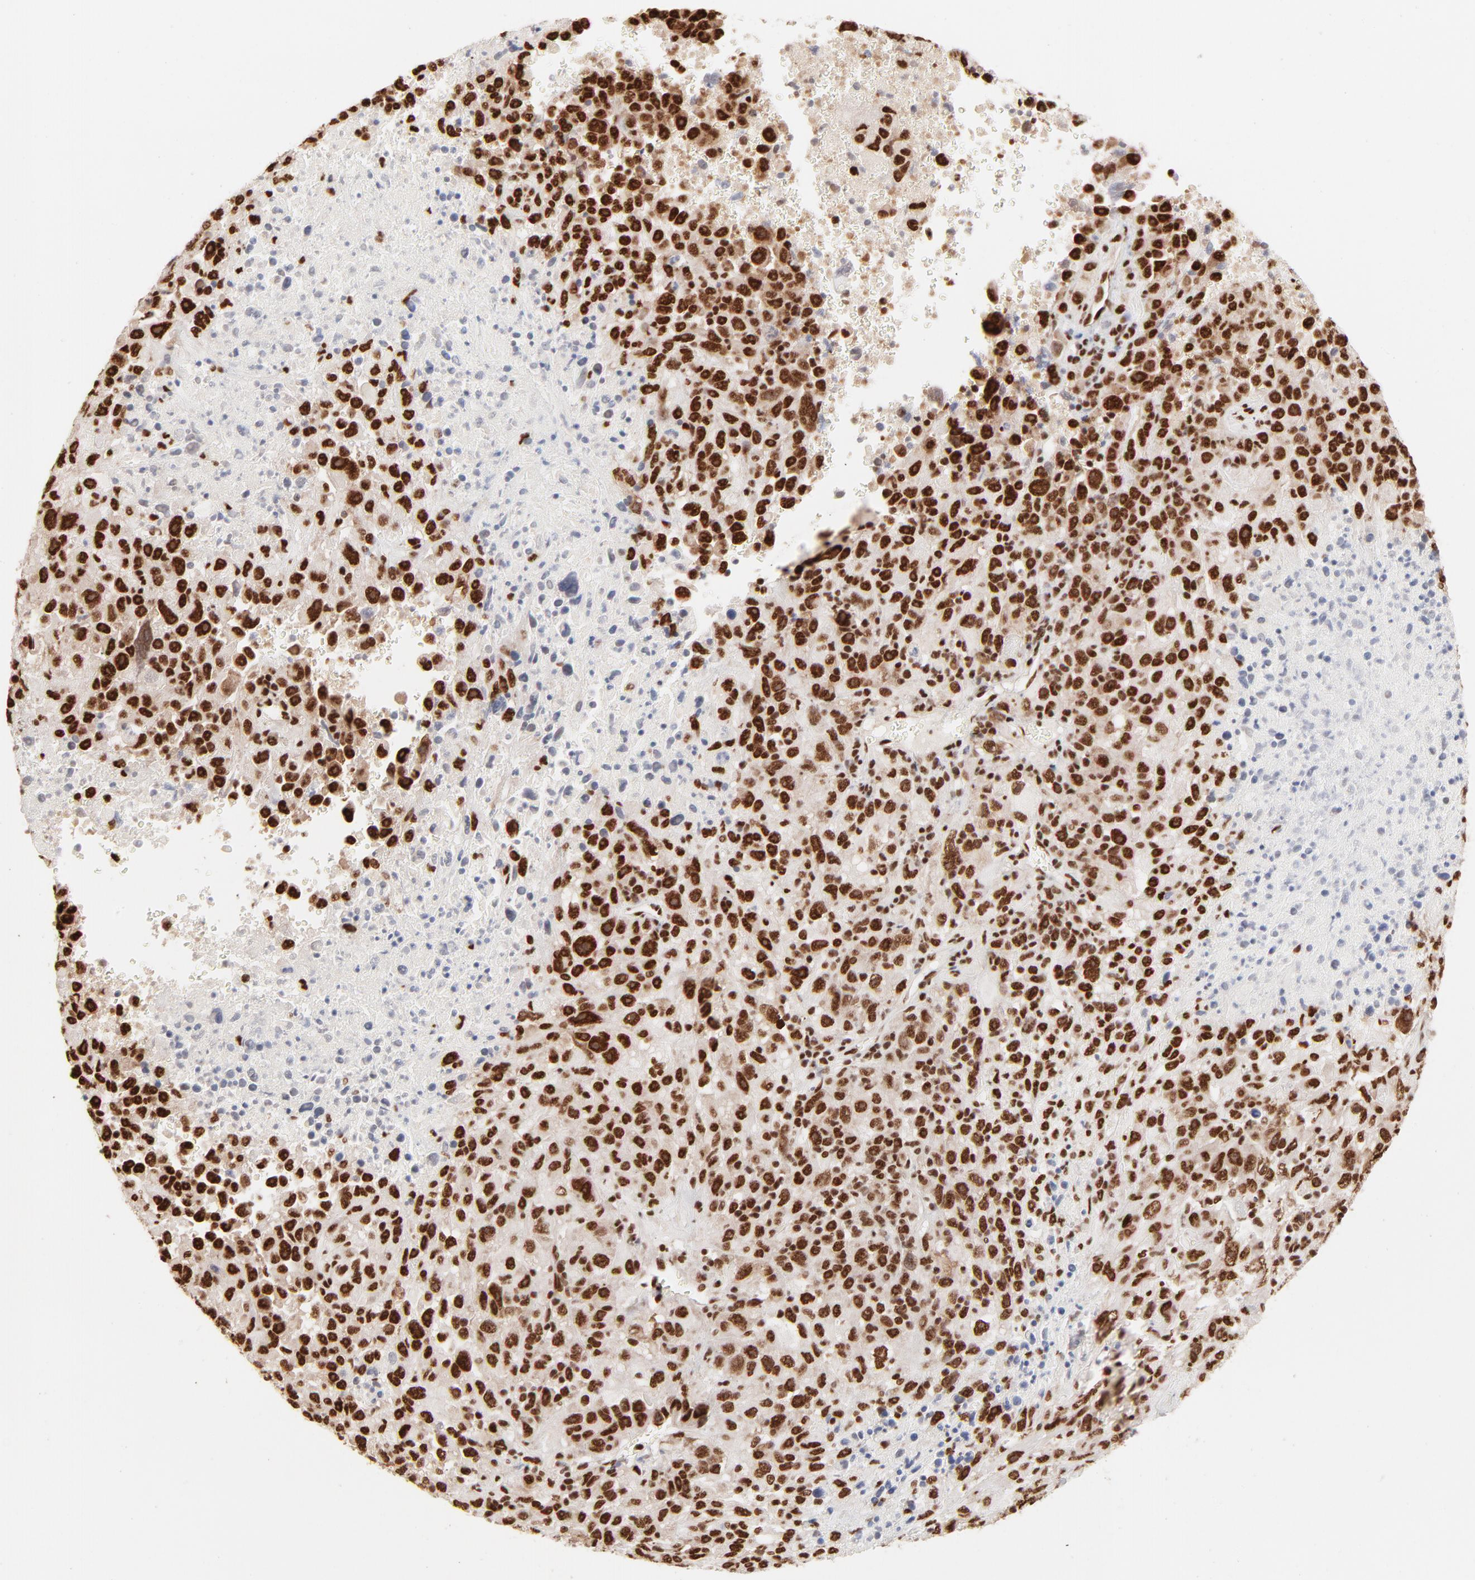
{"staining": {"intensity": "strong", "quantity": ">75%", "location": "nuclear"}, "tissue": "melanoma", "cell_type": "Tumor cells", "image_type": "cancer", "snomed": [{"axis": "morphology", "description": "Malignant melanoma, Metastatic site"}, {"axis": "topography", "description": "Cerebral cortex"}], "caption": "This image displays melanoma stained with IHC to label a protein in brown. The nuclear of tumor cells show strong positivity for the protein. Nuclei are counter-stained blue.", "gene": "TARDBP", "patient": {"sex": "female", "age": 52}}